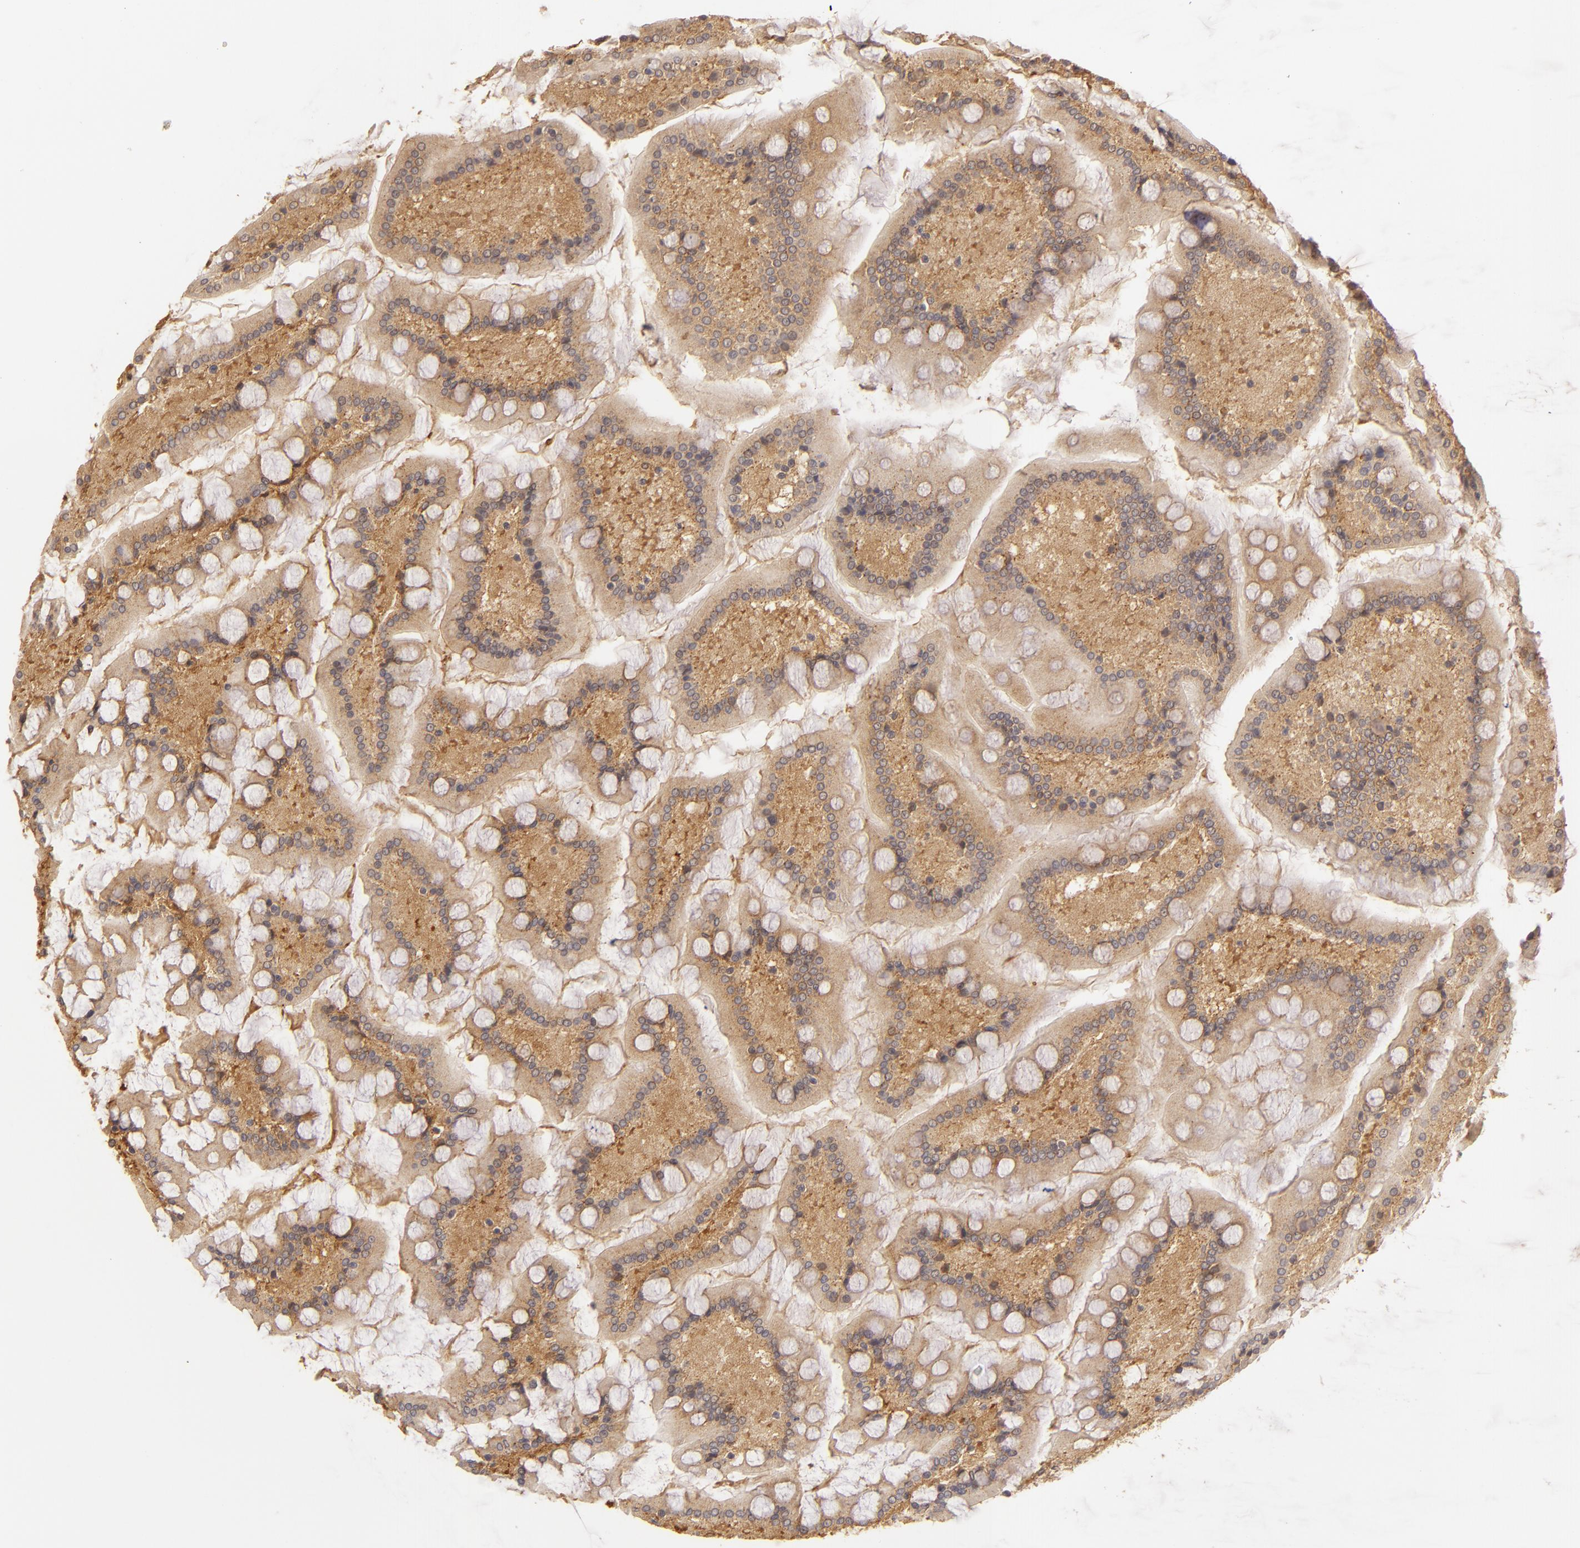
{"staining": {"intensity": "moderate", "quantity": ">75%", "location": "cytoplasmic/membranous"}, "tissue": "small intestine", "cell_type": "Glandular cells", "image_type": "normal", "snomed": [{"axis": "morphology", "description": "Normal tissue, NOS"}, {"axis": "topography", "description": "Small intestine"}], "caption": "This image reveals immunohistochemistry (IHC) staining of normal human small intestine, with medium moderate cytoplasmic/membranous expression in about >75% of glandular cells.", "gene": "PRKCD", "patient": {"sex": "male", "age": 41}}